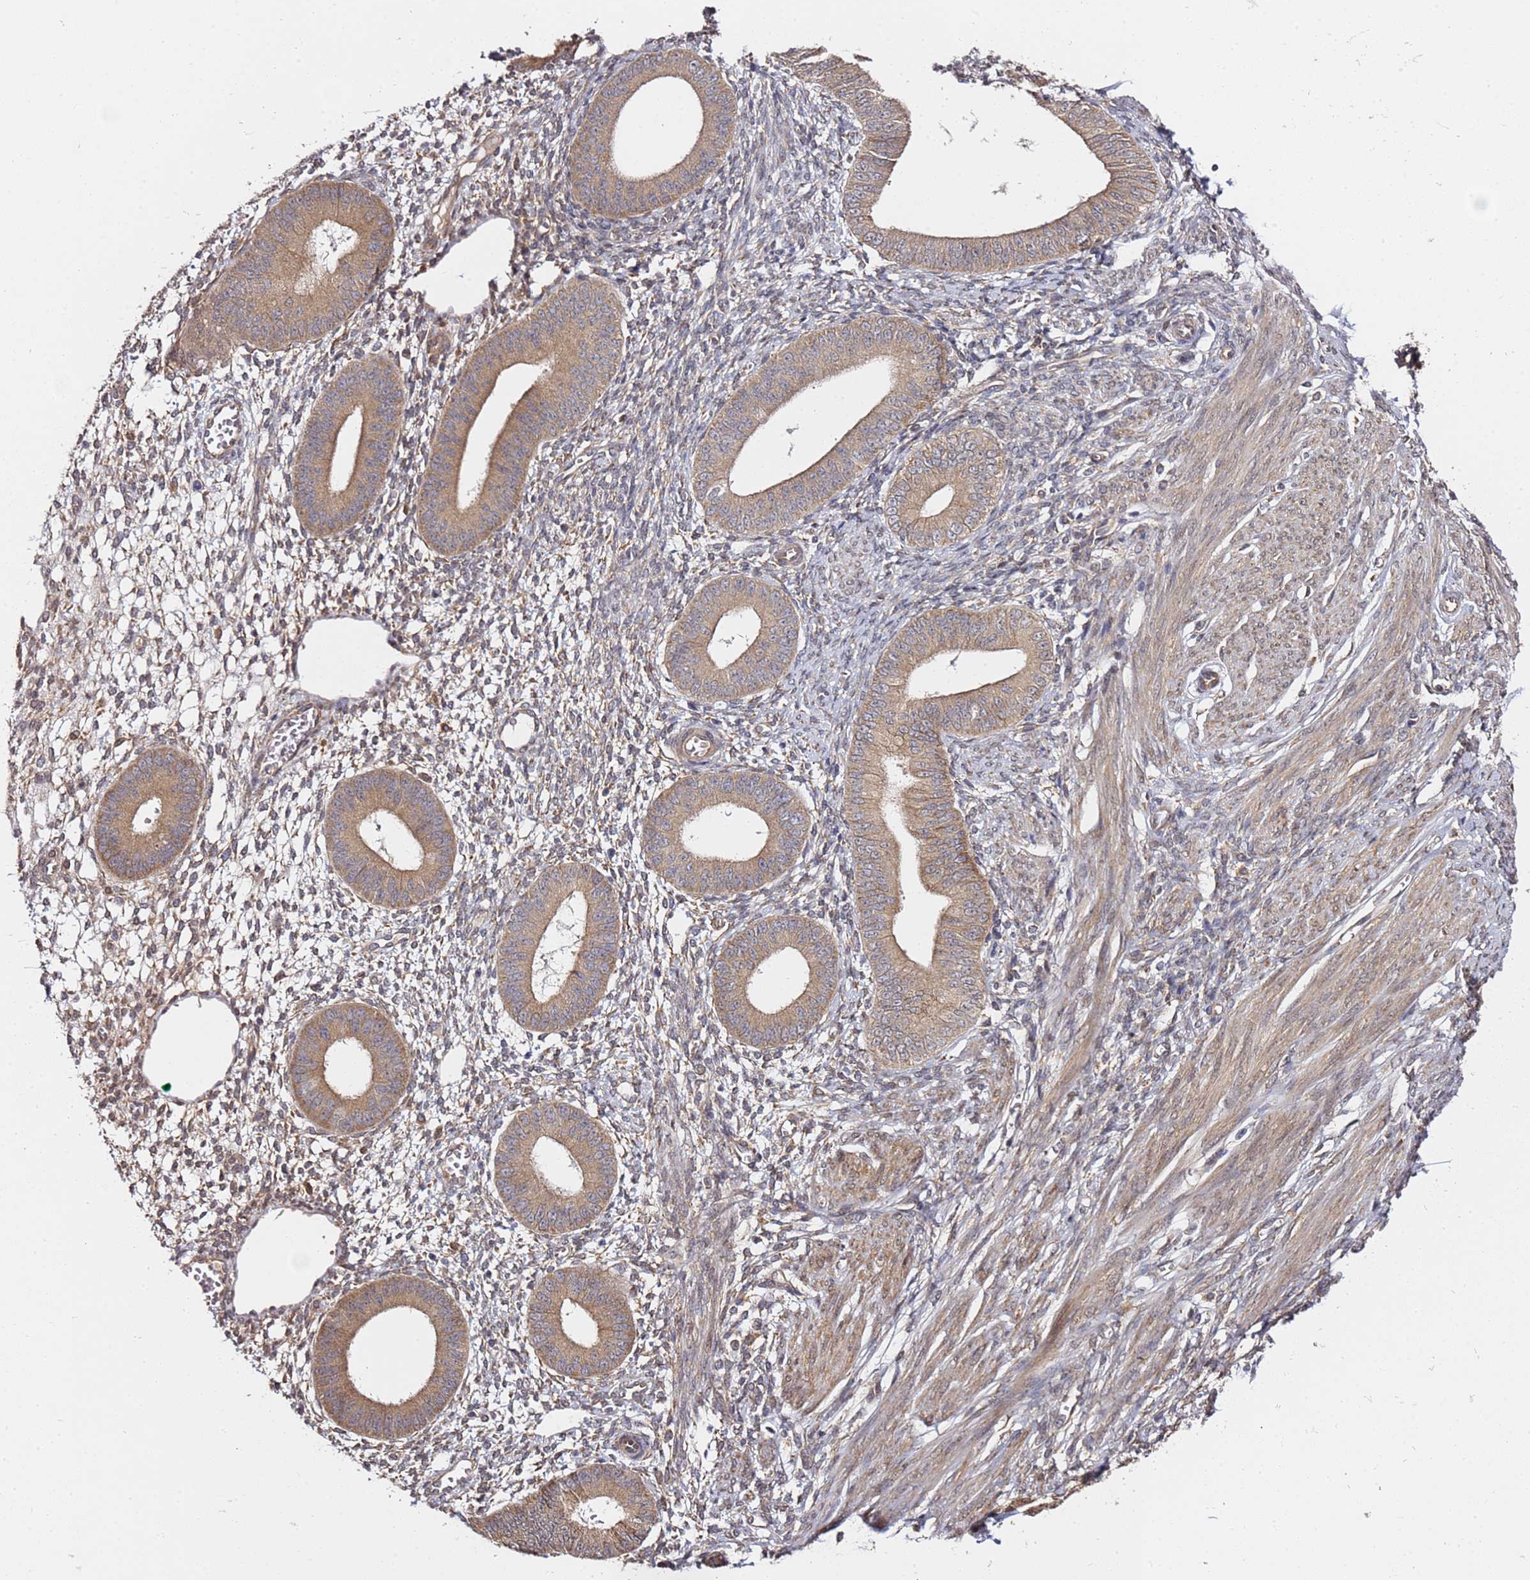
{"staining": {"intensity": "weak", "quantity": "<25%", "location": "cytoplasmic/membranous"}, "tissue": "endometrium", "cell_type": "Cells in endometrial stroma", "image_type": "normal", "snomed": [{"axis": "morphology", "description": "Normal tissue, NOS"}, {"axis": "topography", "description": "Endometrium"}], "caption": "A photomicrograph of human endometrium is negative for staining in cells in endometrial stroma. (DAB (3,3'-diaminobenzidine) immunohistochemistry with hematoxylin counter stain).", "gene": "PRKAB2", "patient": {"sex": "female", "age": 49}}